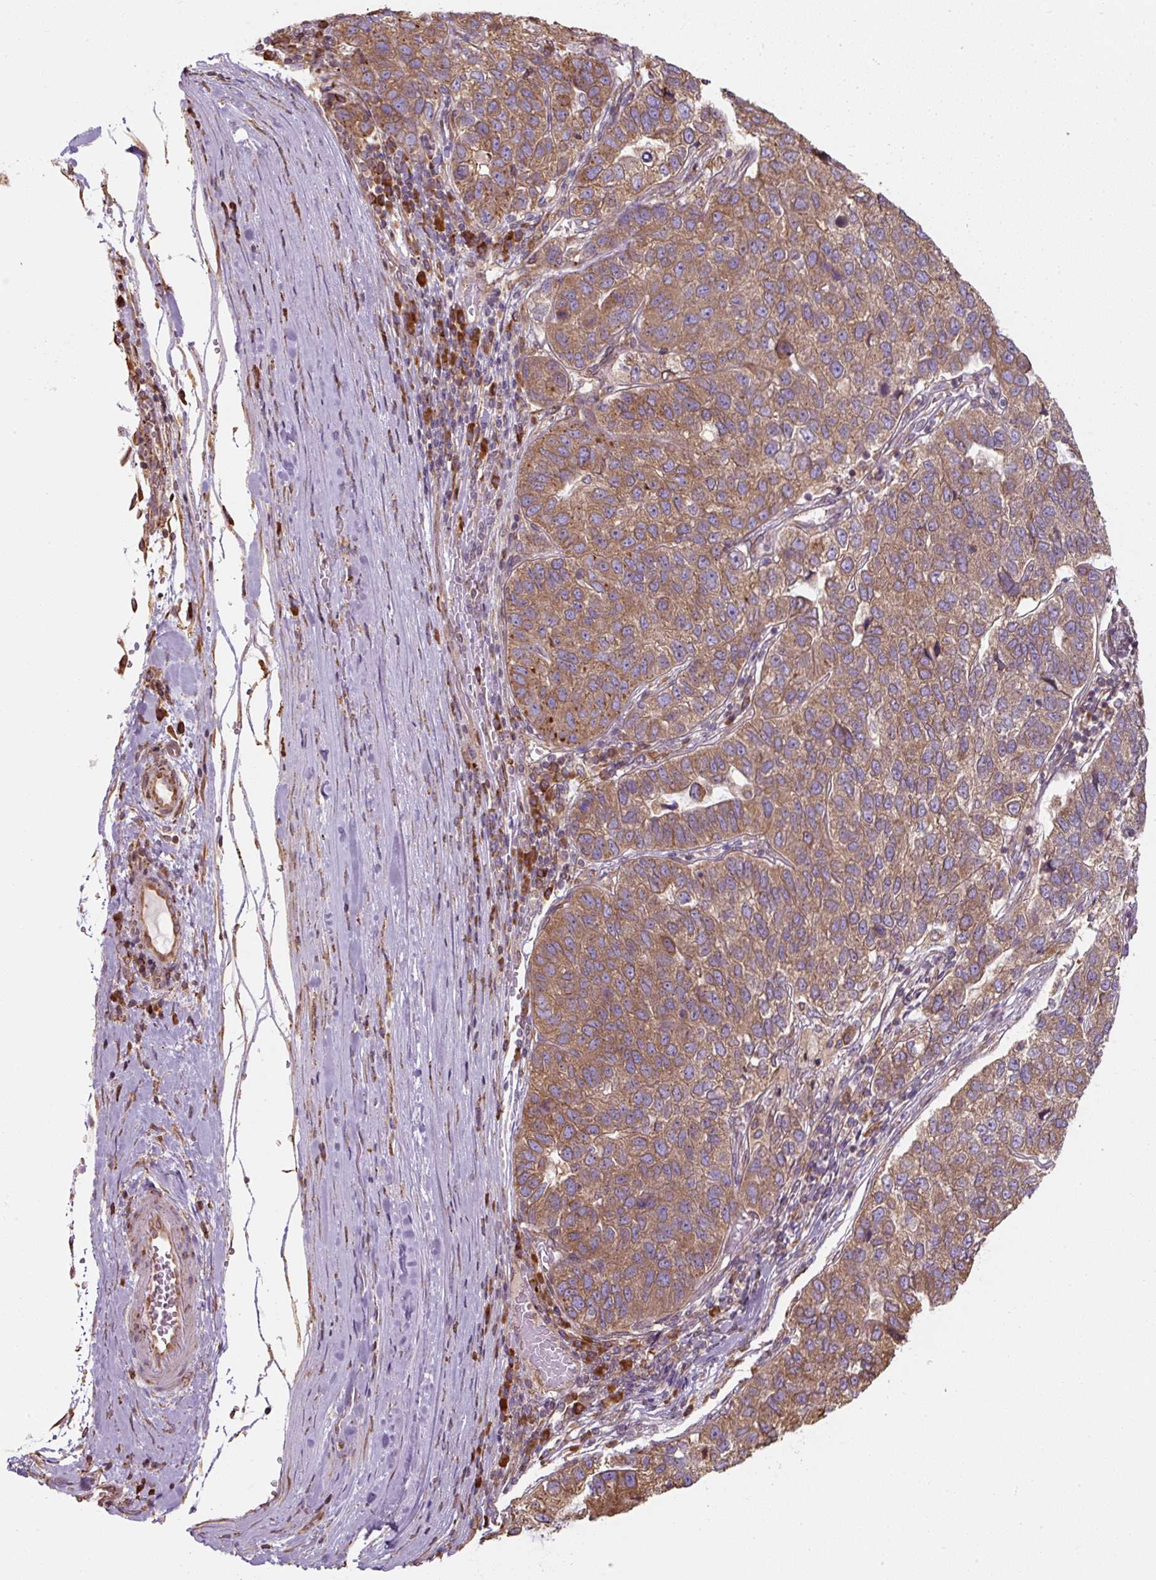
{"staining": {"intensity": "moderate", "quantity": ">75%", "location": "cytoplasmic/membranous"}, "tissue": "pancreatic cancer", "cell_type": "Tumor cells", "image_type": "cancer", "snomed": [{"axis": "morphology", "description": "Adenocarcinoma, NOS"}, {"axis": "topography", "description": "Pancreas"}], "caption": "The image displays a brown stain indicating the presence of a protein in the cytoplasmic/membranous of tumor cells in pancreatic adenocarcinoma.", "gene": "PRKCSH", "patient": {"sex": "female", "age": 61}}